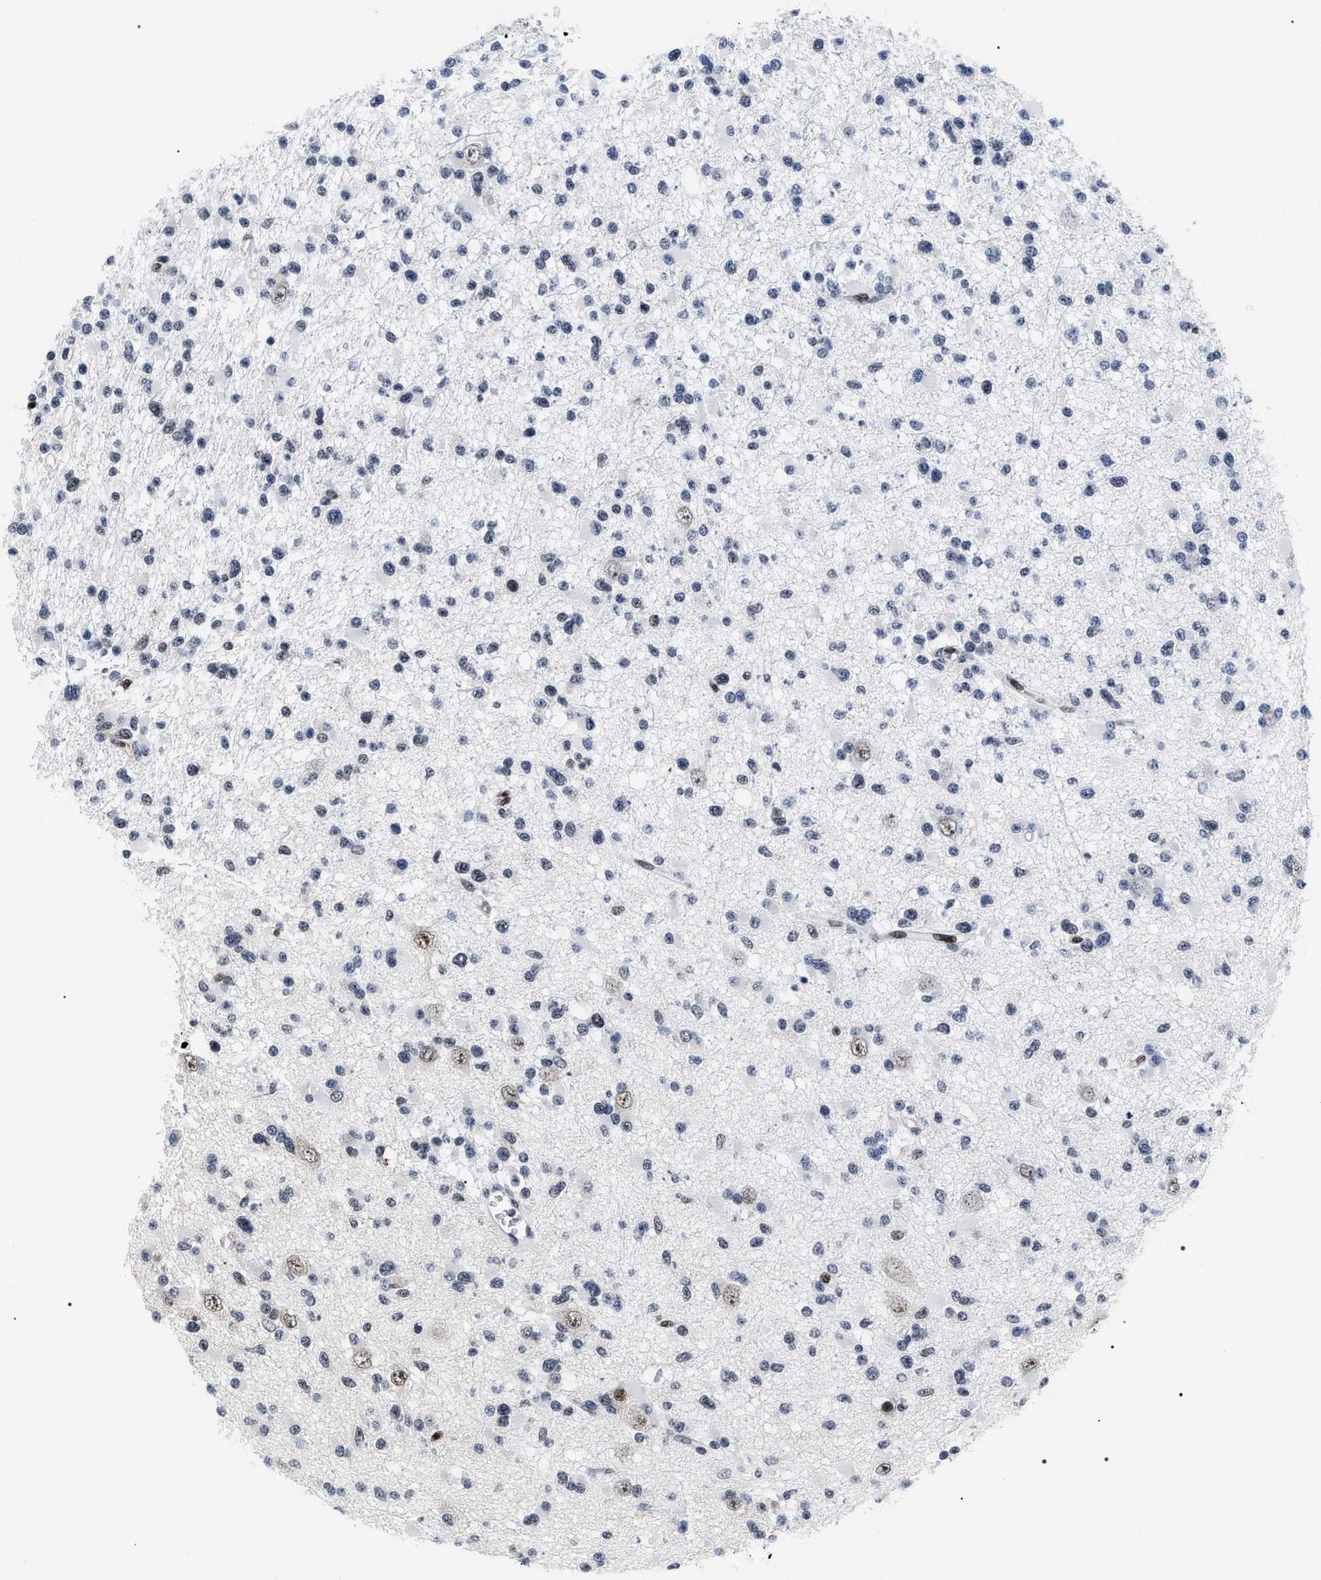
{"staining": {"intensity": "moderate", "quantity": "<25%", "location": "nuclear"}, "tissue": "glioma", "cell_type": "Tumor cells", "image_type": "cancer", "snomed": [{"axis": "morphology", "description": "Glioma, malignant, Low grade"}, {"axis": "topography", "description": "Brain"}], "caption": "A high-resolution image shows immunohistochemistry staining of malignant glioma (low-grade), which exhibits moderate nuclear expression in approximately <25% of tumor cells. (brown staining indicates protein expression, while blue staining denotes nuclei).", "gene": "RRP1B", "patient": {"sex": "female", "age": 22}}